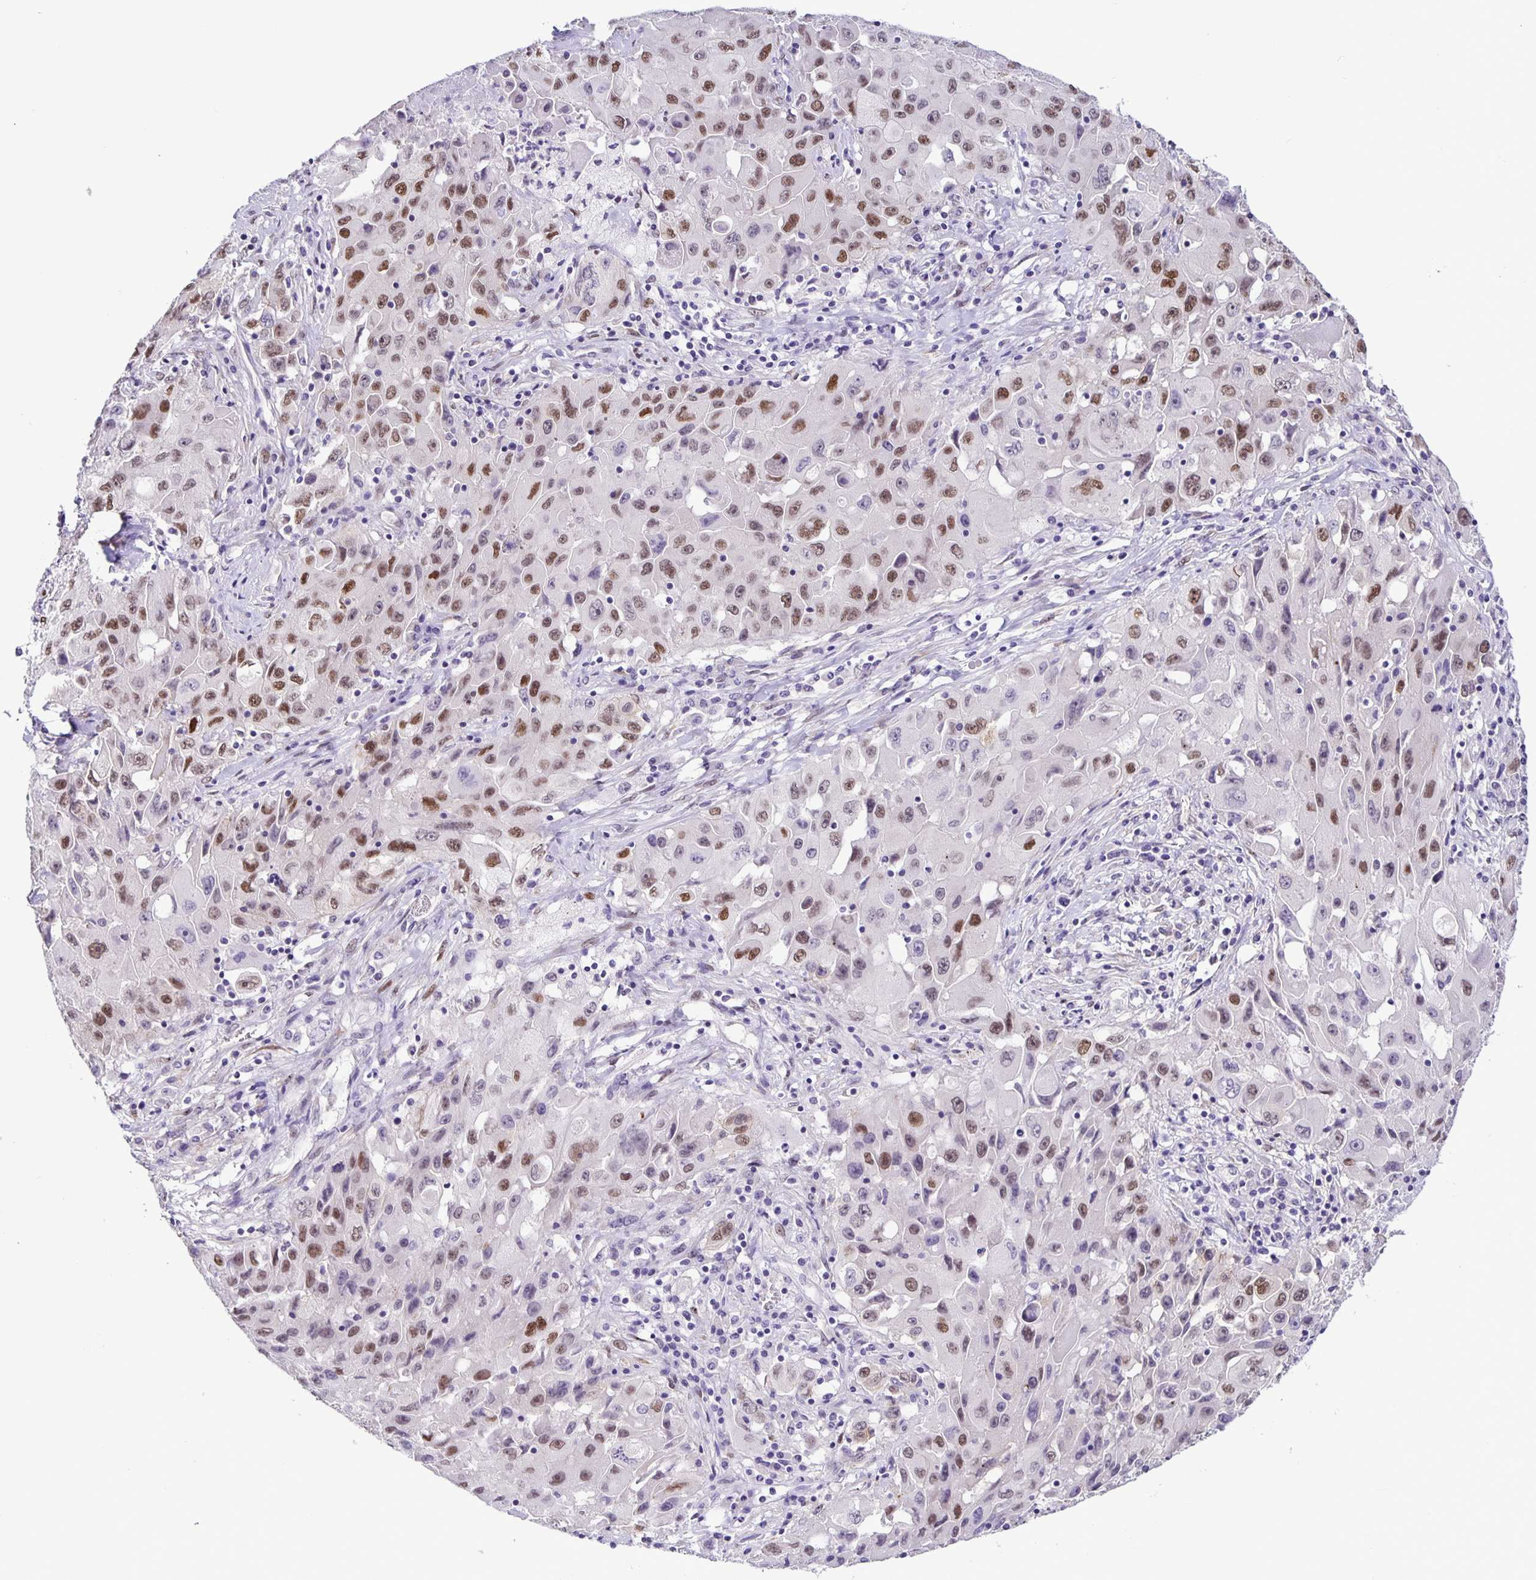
{"staining": {"intensity": "moderate", "quantity": ">75%", "location": "nuclear"}, "tissue": "lung cancer", "cell_type": "Tumor cells", "image_type": "cancer", "snomed": [{"axis": "morphology", "description": "Squamous cell carcinoma, NOS"}, {"axis": "topography", "description": "Lung"}], "caption": "Lung cancer (squamous cell carcinoma) stained for a protein (brown) exhibits moderate nuclear positive expression in about >75% of tumor cells.", "gene": "FOSL2", "patient": {"sex": "male", "age": 63}}